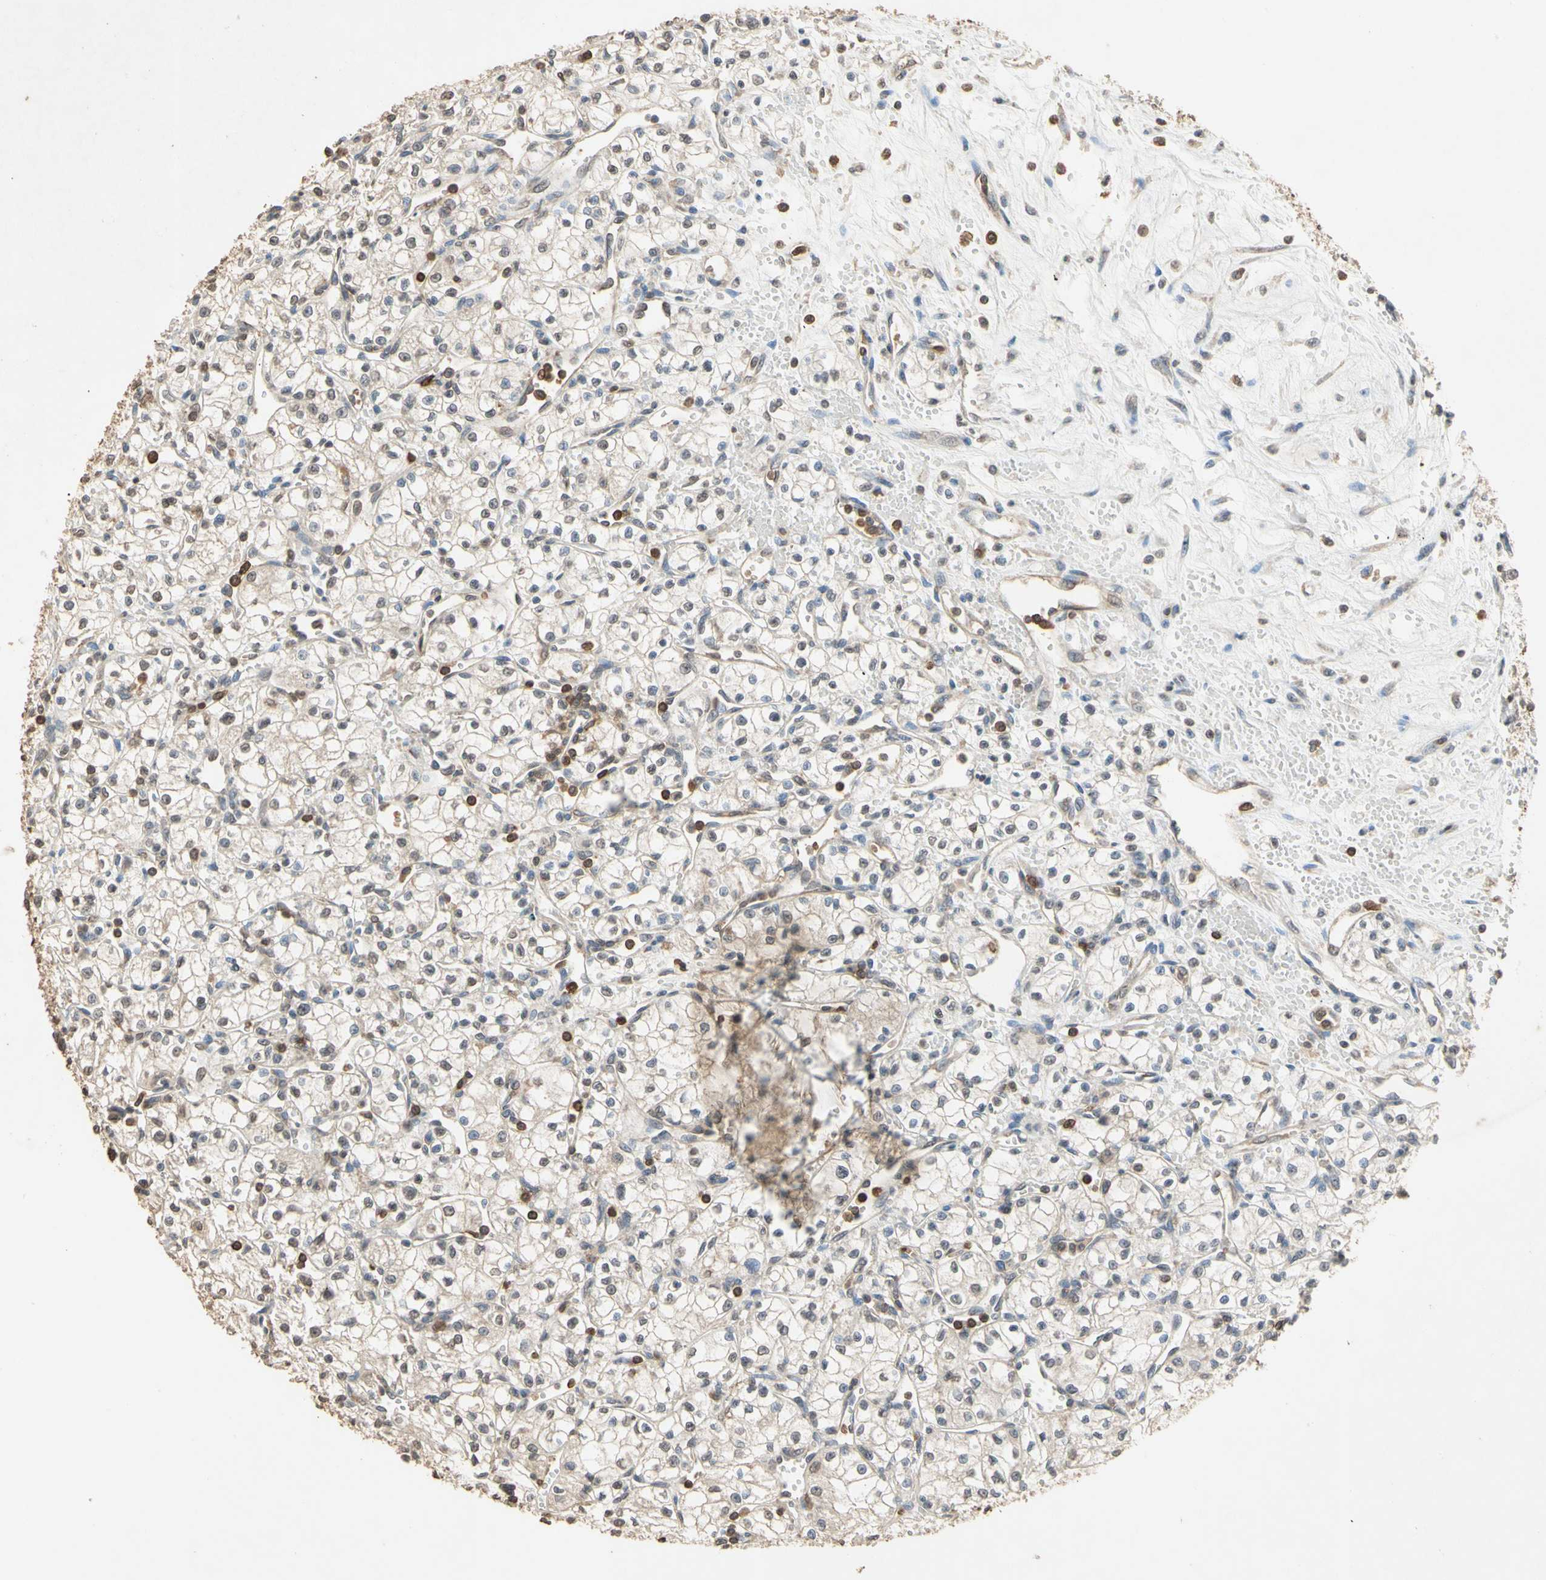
{"staining": {"intensity": "weak", "quantity": "<25%", "location": "cytoplasmic/membranous"}, "tissue": "renal cancer", "cell_type": "Tumor cells", "image_type": "cancer", "snomed": [{"axis": "morphology", "description": "Normal tissue, NOS"}, {"axis": "morphology", "description": "Adenocarcinoma, NOS"}, {"axis": "topography", "description": "Kidney"}], "caption": "DAB immunohistochemical staining of human renal cancer (adenocarcinoma) demonstrates no significant positivity in tumor cells. The staining is performed using DAB brown chromogen with nuclei counter-stained in using hematoxylin.", "gene": "MAP3K10", "patient": {"sex": "male", "age": 59}}